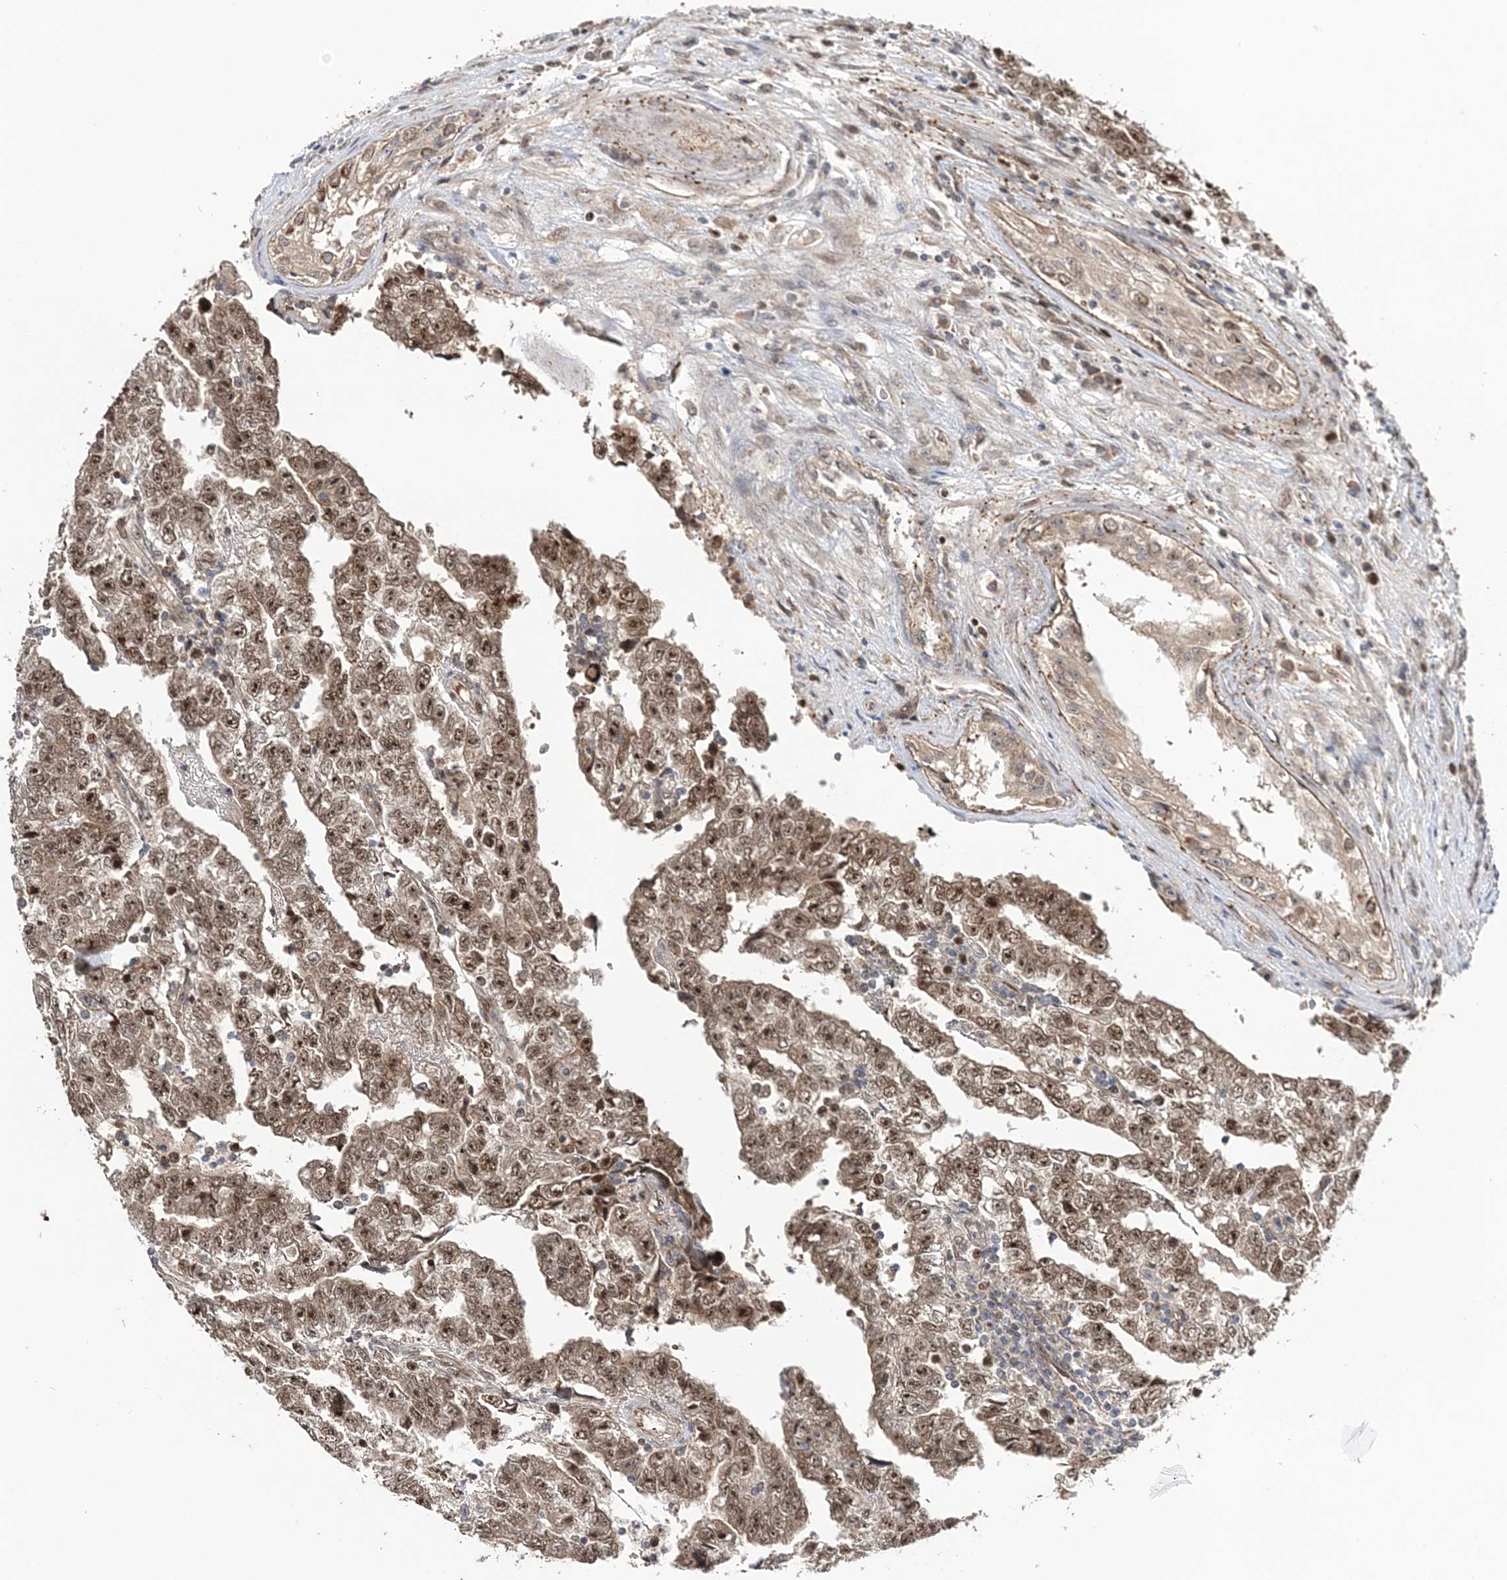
{"staining": {"intensity": "moderate", "quantity": ">75%", "location": "cytoplasmic/membranous,nuclear"}, "tissue": "testis cancer", "cell_type": "Tumor cells", "image_type": "cancer", "snomed": [{"axis": "morphology", "description": "Carcinoma, Embryonal, NOS"}, {"axis": "topography", "description": "Testis"}], "caption": "IHC histopathology image of human testis cancer (embryonal carcinoma) stained for a protein (brown), which displays medium levels of moderate cytoplasmic/membranous and nuclear positivity in about >75% of tumor cells.", "gene": "KIF4A", "patient": {"sex": "male", "age": 25}}